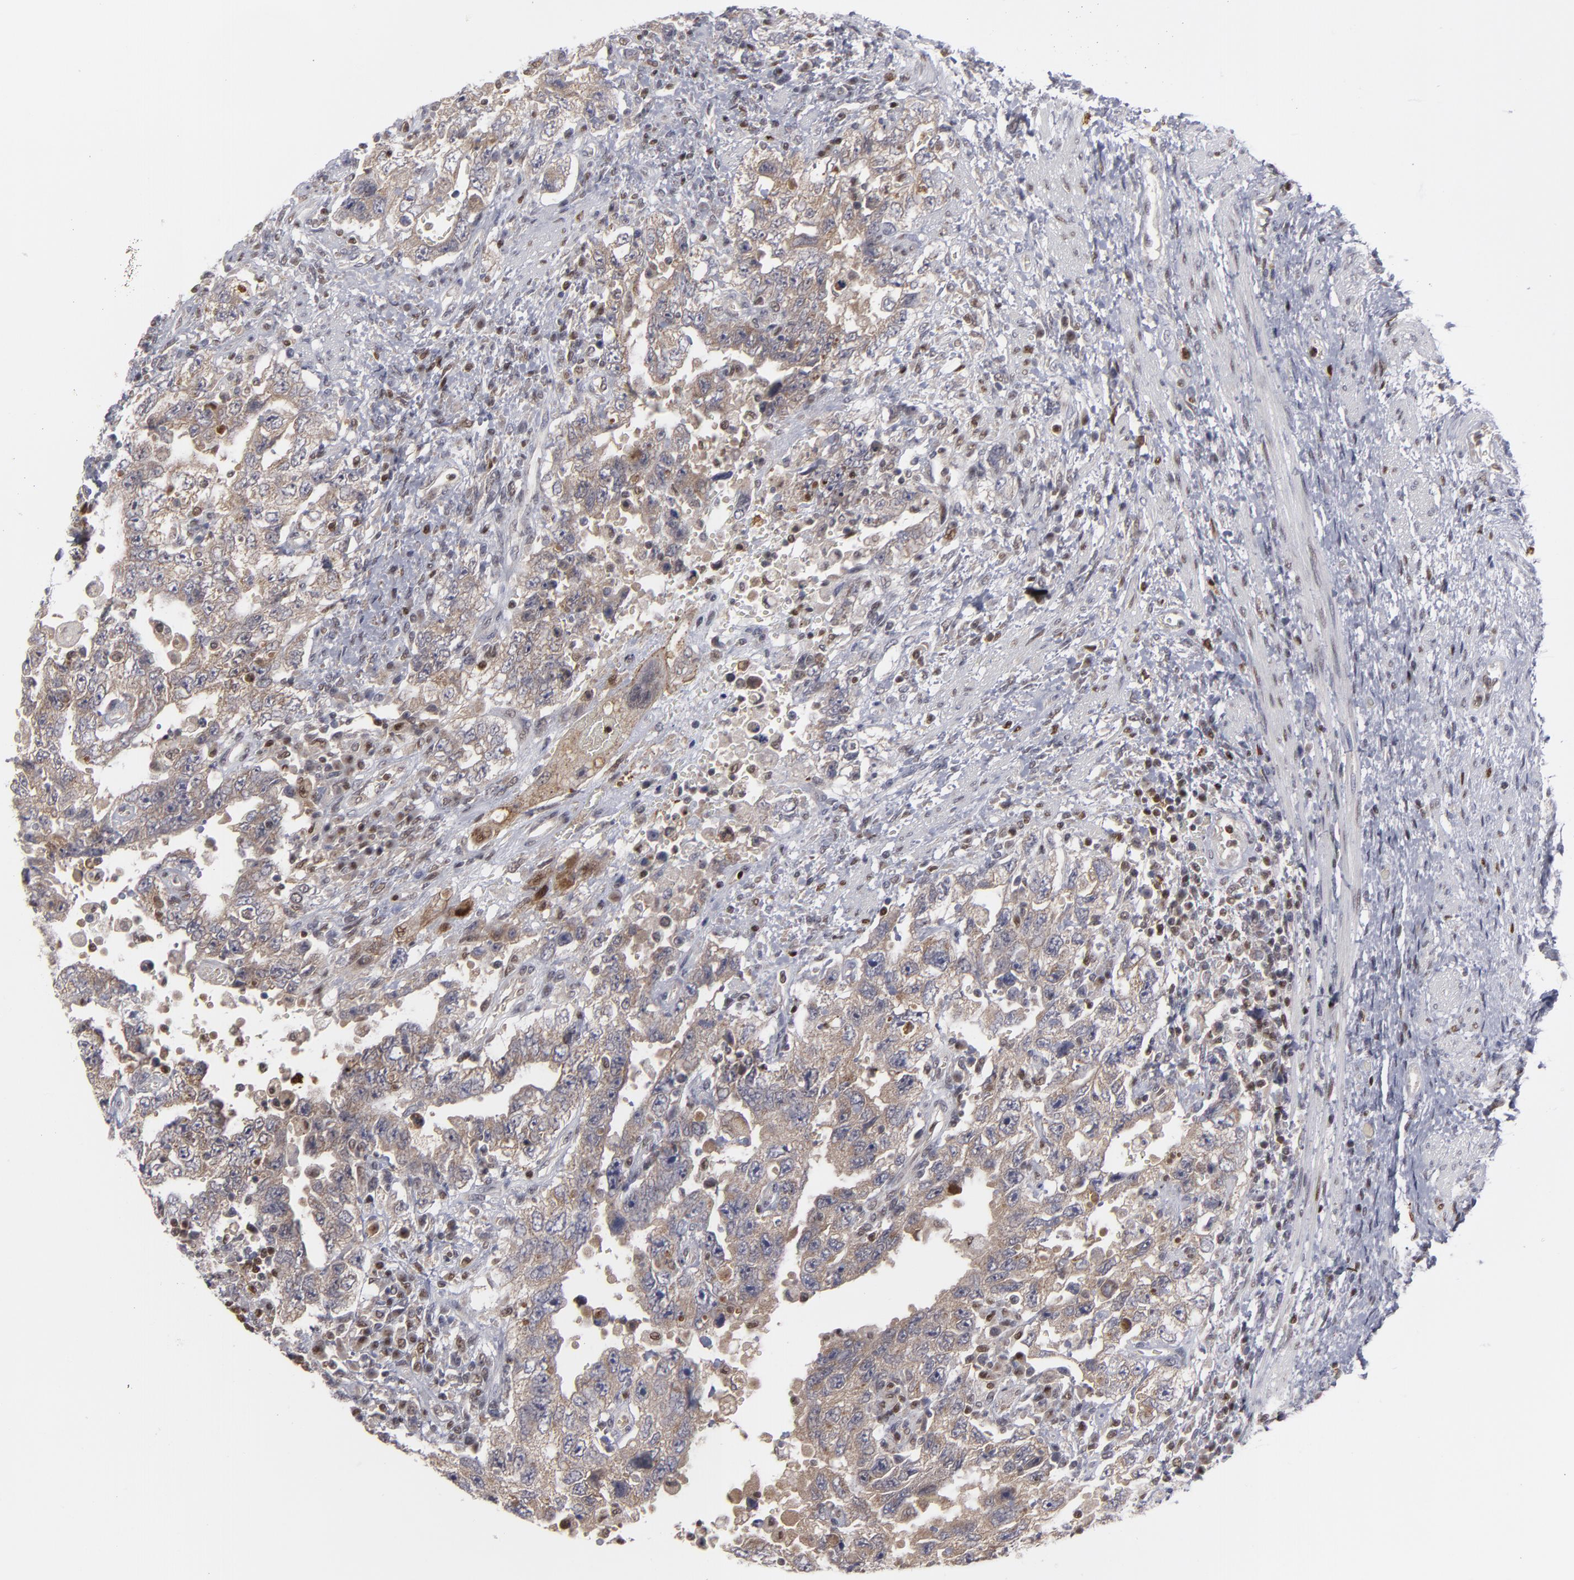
{"staining": {"intensity": "weak", "quantity": "25%-75%", "location": "cytoplasmic/membranous,nuclear"}, "tissue": "testis cancer", "cell_type": "Tumor cells", "image_type": "cancer", "snomed": [{"axis": "morphology", "description": "Carcinoma, Embryonal, NOS"}, {"axis": "topography", "description": "Testis"}], "caption": "A photomicrograph showing weak cytoplasmic/membranous and nuclear staining in about 25%-75% of tumor cells in testis cancer, as visualized by brown immunohistochemical staining.", "gene": "GSR", "patient": {"sex": "male", "age": 26}}